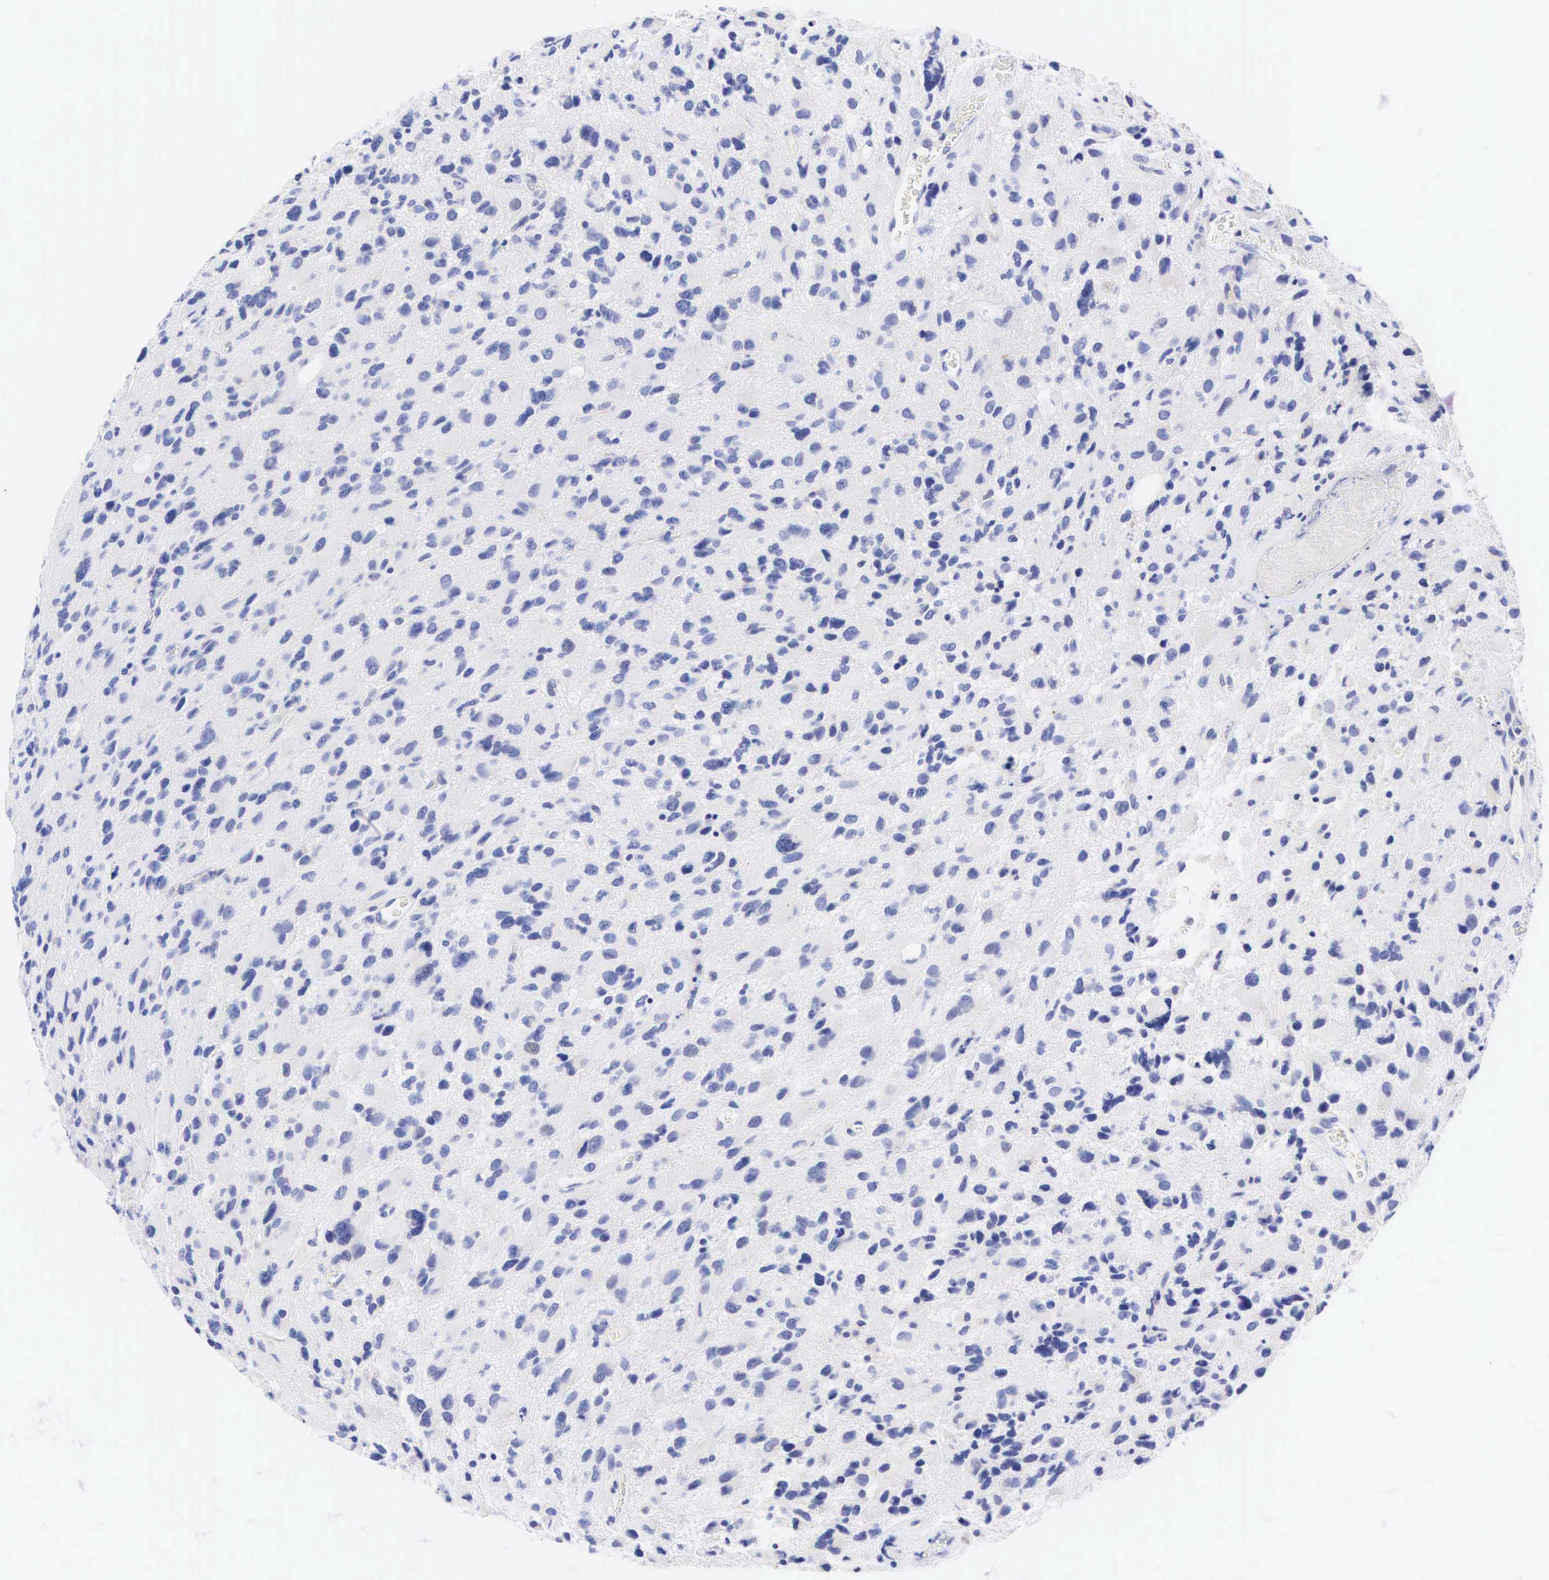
{"staining": {"intensity": "negative", "quantity": "none", "location": "none"}, "tissue": "glioma", "cell_type": "Tumor cells", "image_type": "cancer", "snomed": [{"axis": "morphology", "description": "Glioma, malignant, High grade"}, {"axis": "topography", "description": "Brain"}], "caption": "The photomicrograph shows no staining of tumor cells in glioma.", "gene": "CD8A", "patient": {"sex": "male", "age": 69}}